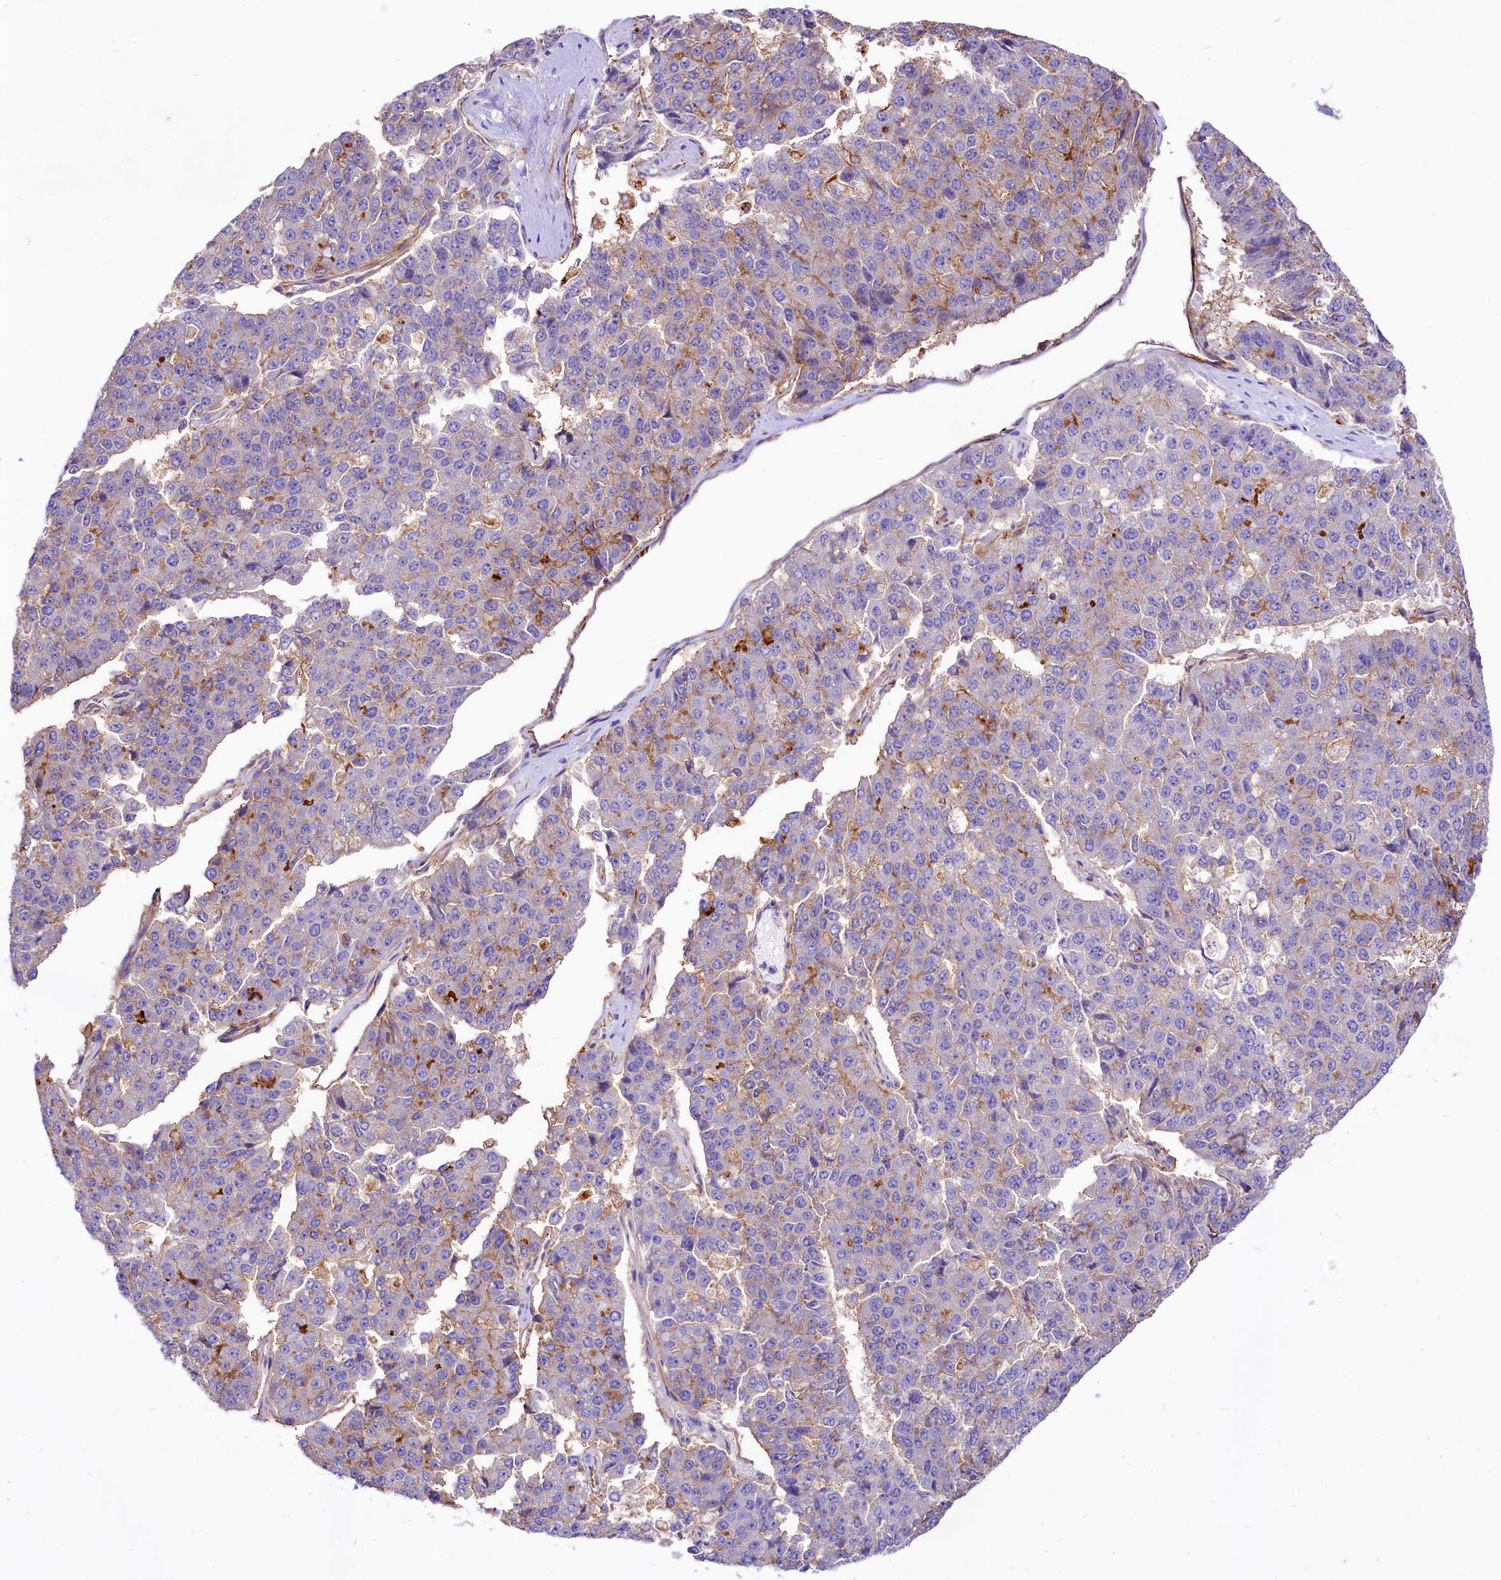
{"staining": {"intensity": "negative", "quantity": "none", "location": "none"}, "tissue": "pancreatic cancer", "cell_type": "Tumor cells", "image_type": "cancer", "snomed": [{"axis": "morphology", "description": "Adenocarcinoma, NOS"}, {"axis": "topography", "description": "Pancreas"}], "caption": "This is an immunohistochemistry photomicrograph of pancreatic cancer. There is no staining in tumor cells.", "gene": "CD99", "patient": {"sex": "male", "age": 50}}